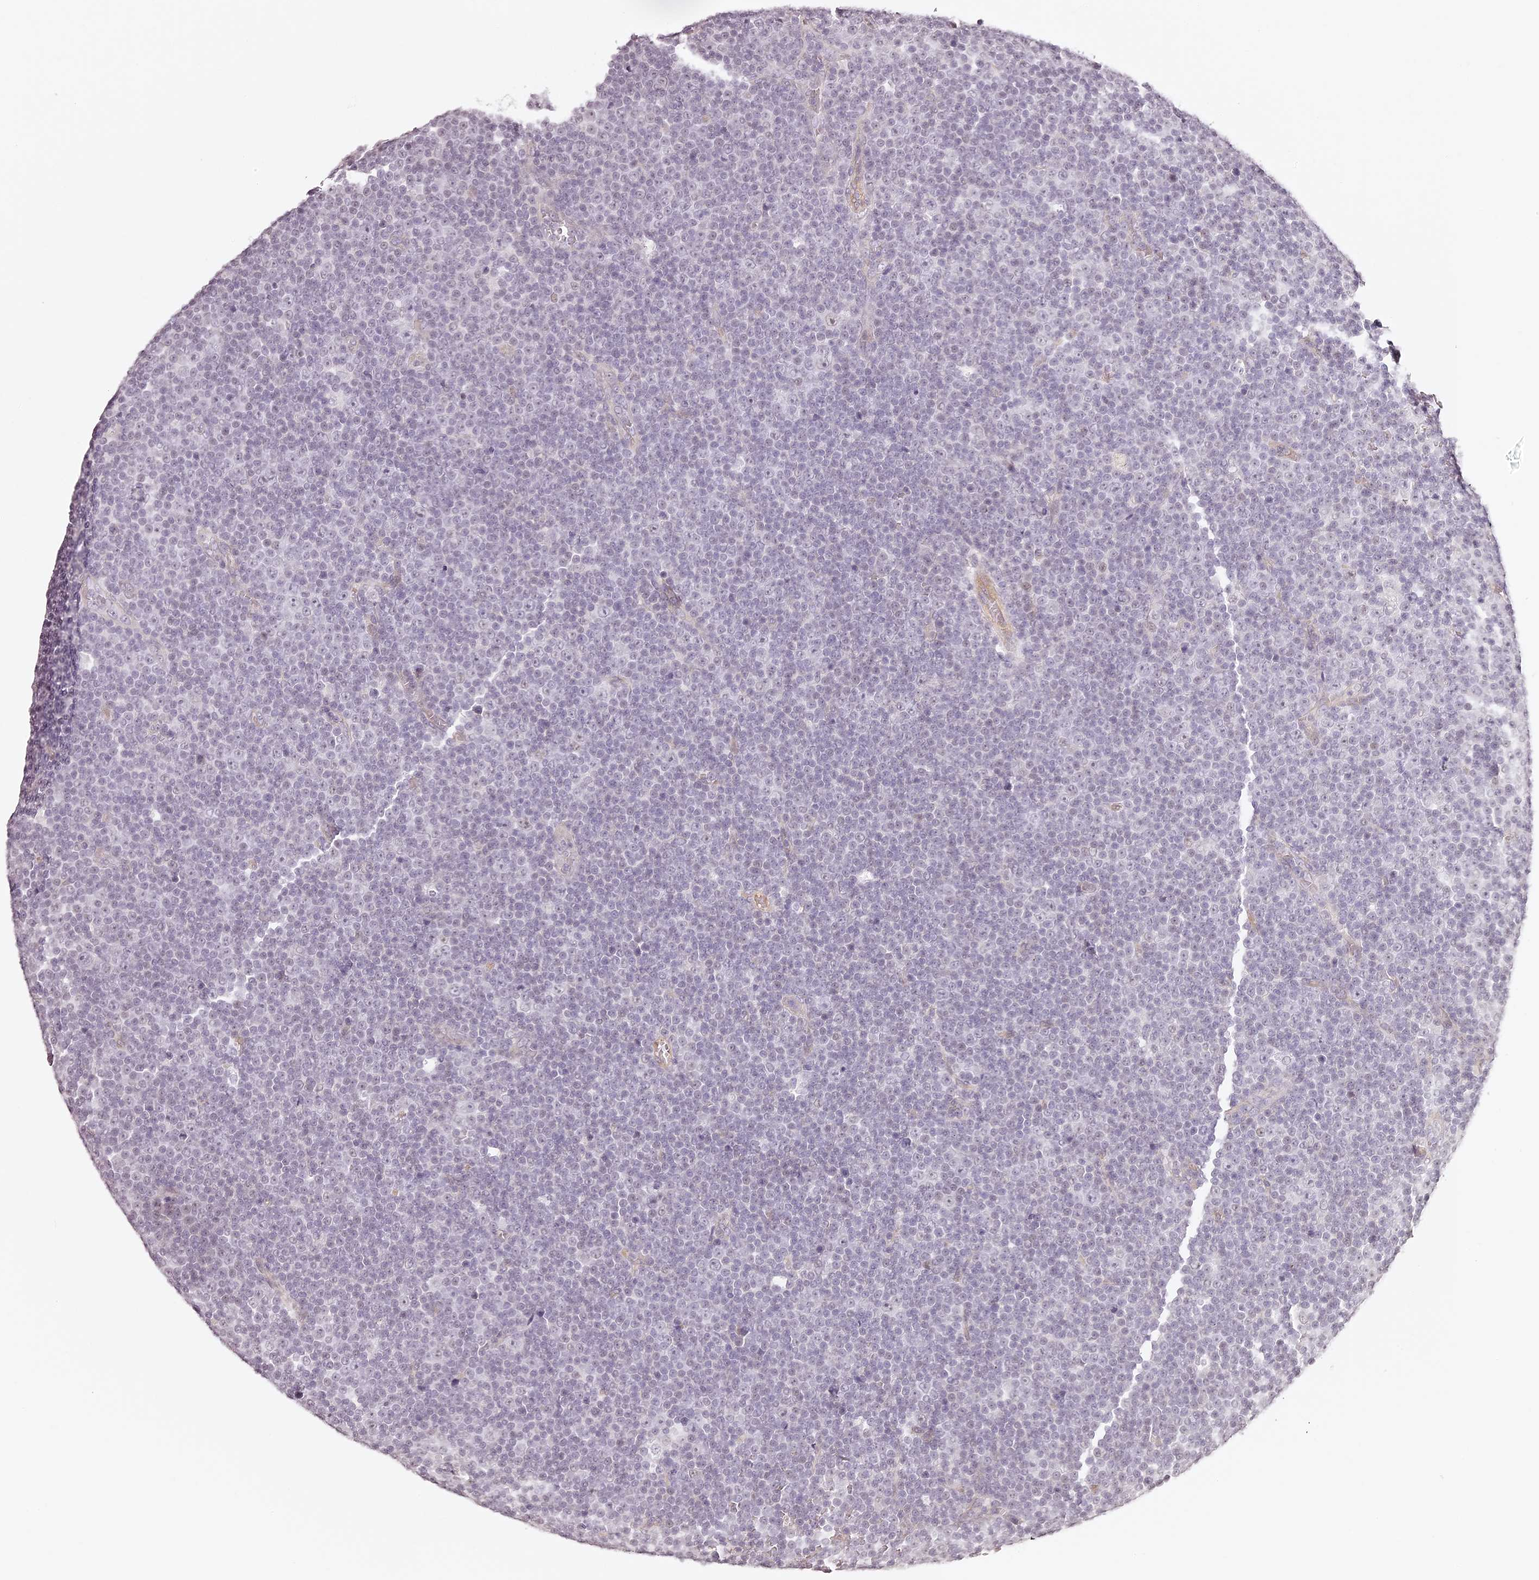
{"staining": {"intensity": "negative", "quantity": "none", "location": "none"}, "tissue": "lymphoma", "cell_type": "Tumor cells", "image_type": "cancer", "snomed": [{"axis": "morphology", "description": "Malignant lymphoma, non-Hodgkin's type, Low grade"}, {"axis": "topography", "description": "Lymph node"}], "caption": "DAB (3,3'-diaminobenzidine) immunohistochemical staining of human lymphoma displays no significant expression in tumor cells. The staining was performed using DAB (3,3'-diaminobenzidine) to visualize the protein expression in brown, while the nuclei were stained in blue with hematoxylin (Magnification: 20x).", "gene": "ELAPOR1", "patient": {"sex": "female", "age": 67}}